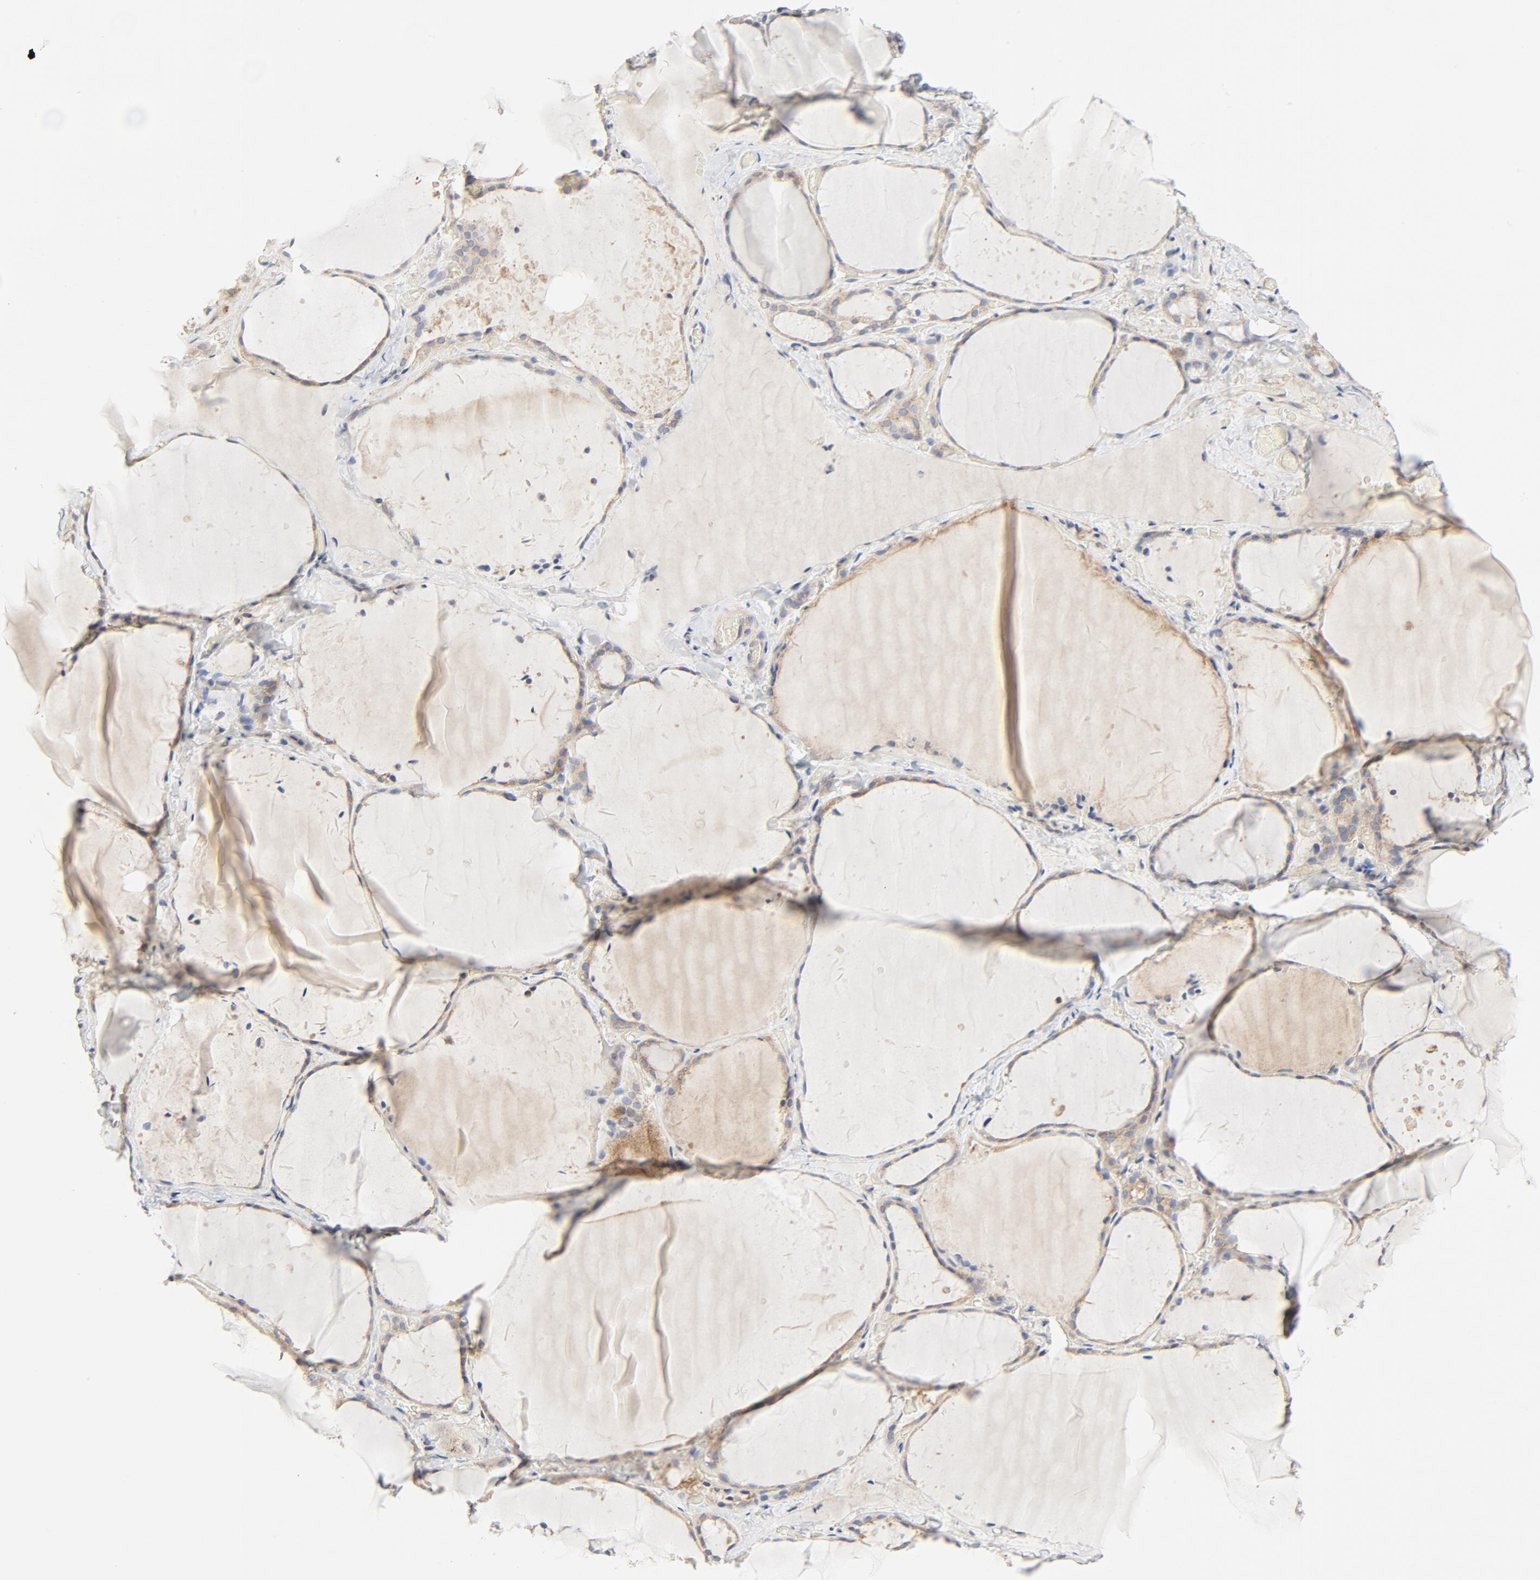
{"staining": {"intensity": "moderate", "quantity": ">75%", "location": "cytoplasmic/membranous"}, "tissue": "thyroid gland", "cell_type": "Glandular cells", "image_type": "normal", "snomed": [{"axis": "morphology", "description": "Normal tissue, NOS"}, {"axis": "topography", "description": "Thyroid gland"}], "caption": "Moderate cytoplasmic/membranous positivity for a protein is present in approximately >75% of glandular cells of unremarkable thyroid gland using IHC.", "gene": "RABEP1", "patient": {"sex": "female", "age": 22}}